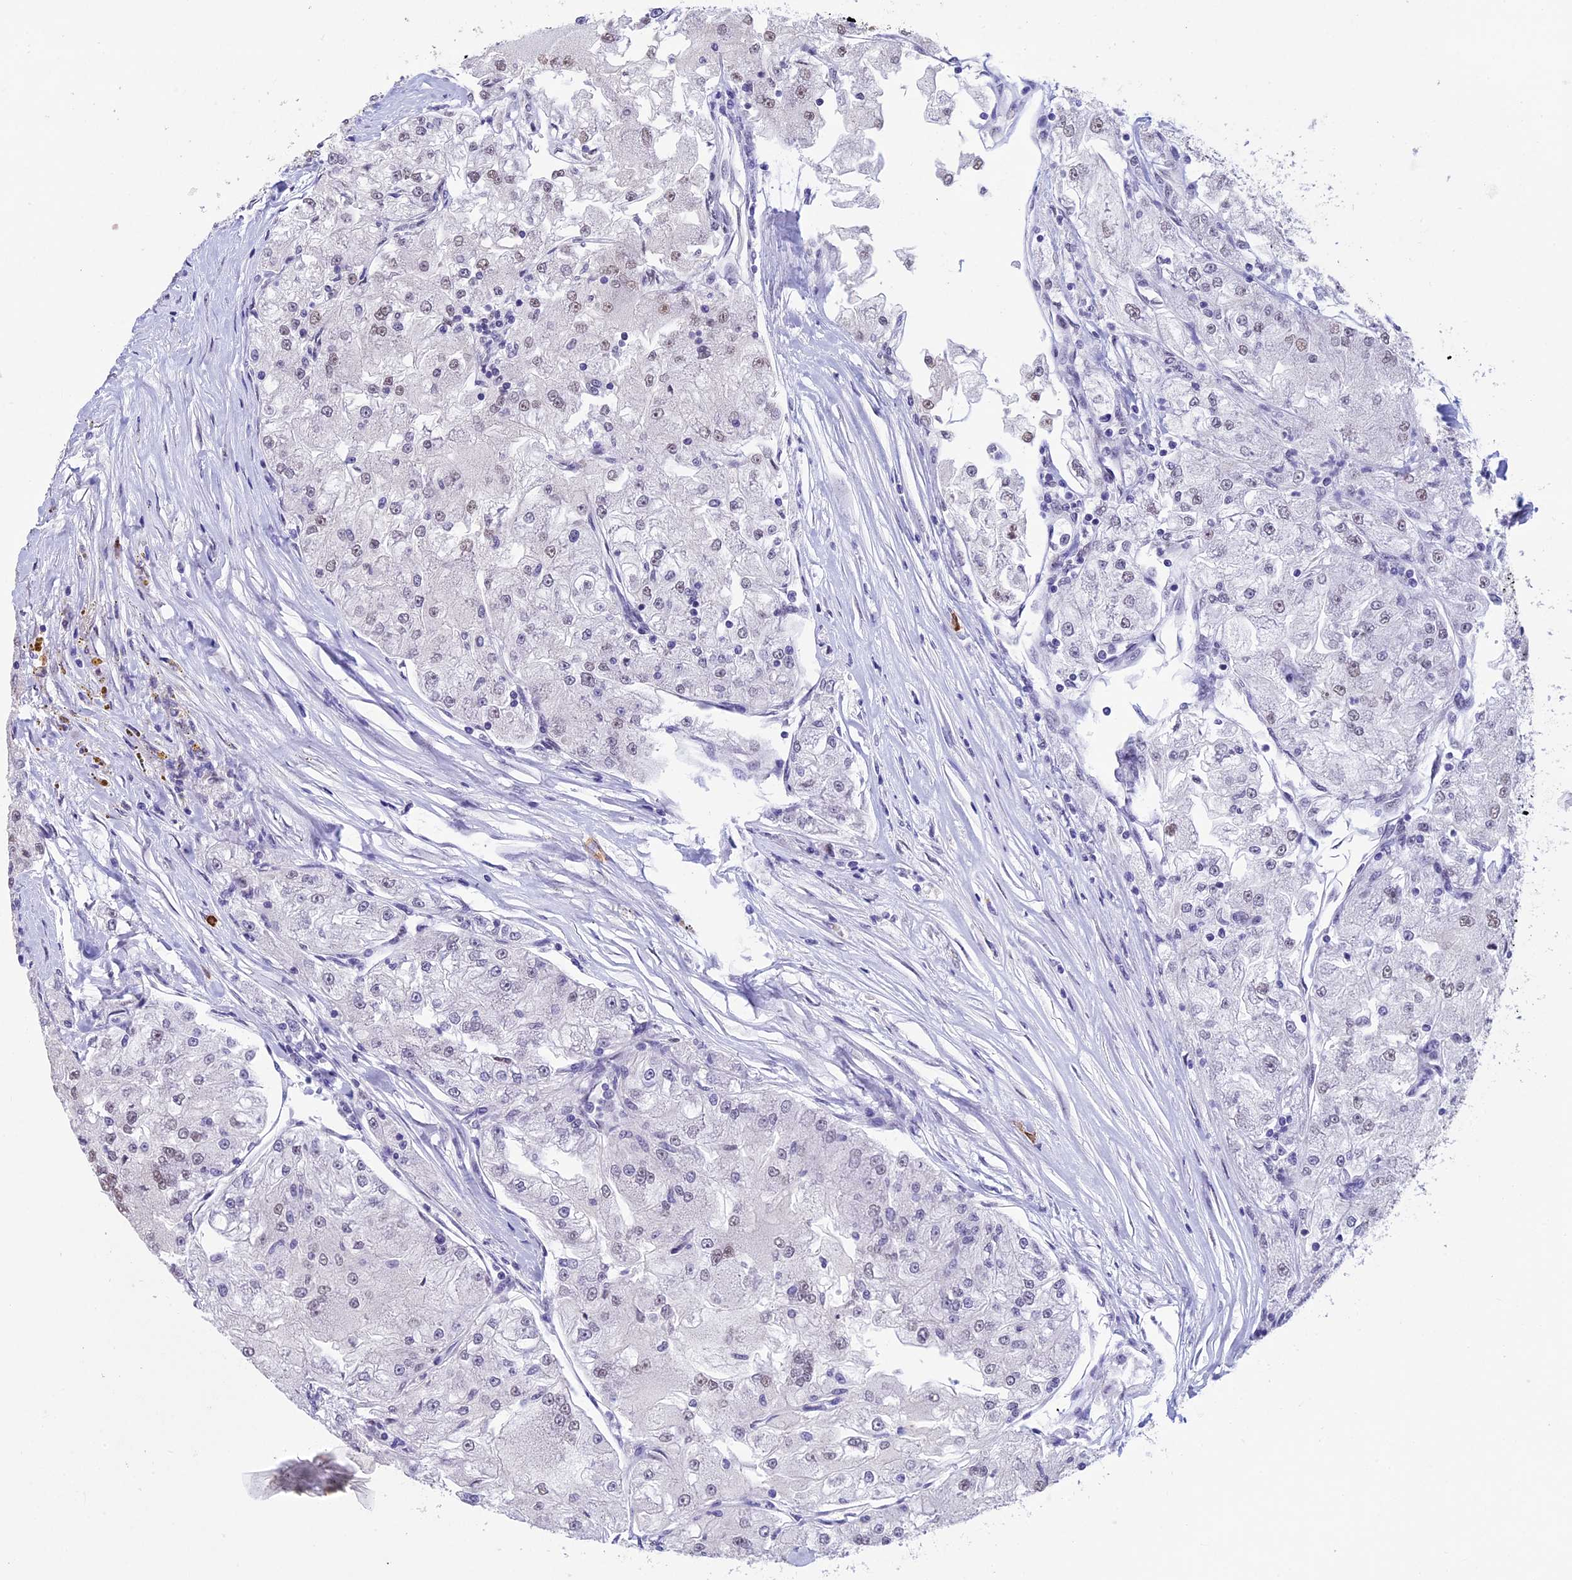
{"staining": {"intensity": "weak", "quantity": "<25%", "location": "nuclear"}, "tissue": "renal cancer", "cell_type": "Tumor cells", "image_type": "cancer", "snomed": [{"axis": "morphology", "description": "Adenocarcinoma, NOS"}, {"axis": "topography", "description": "Kidney"}], "caption": "Protein analysis of renal cancer demonstrates no significant expression in tumor cells.", "gene": "RNF40", "patient": {"sex": "female", "age": 72}}